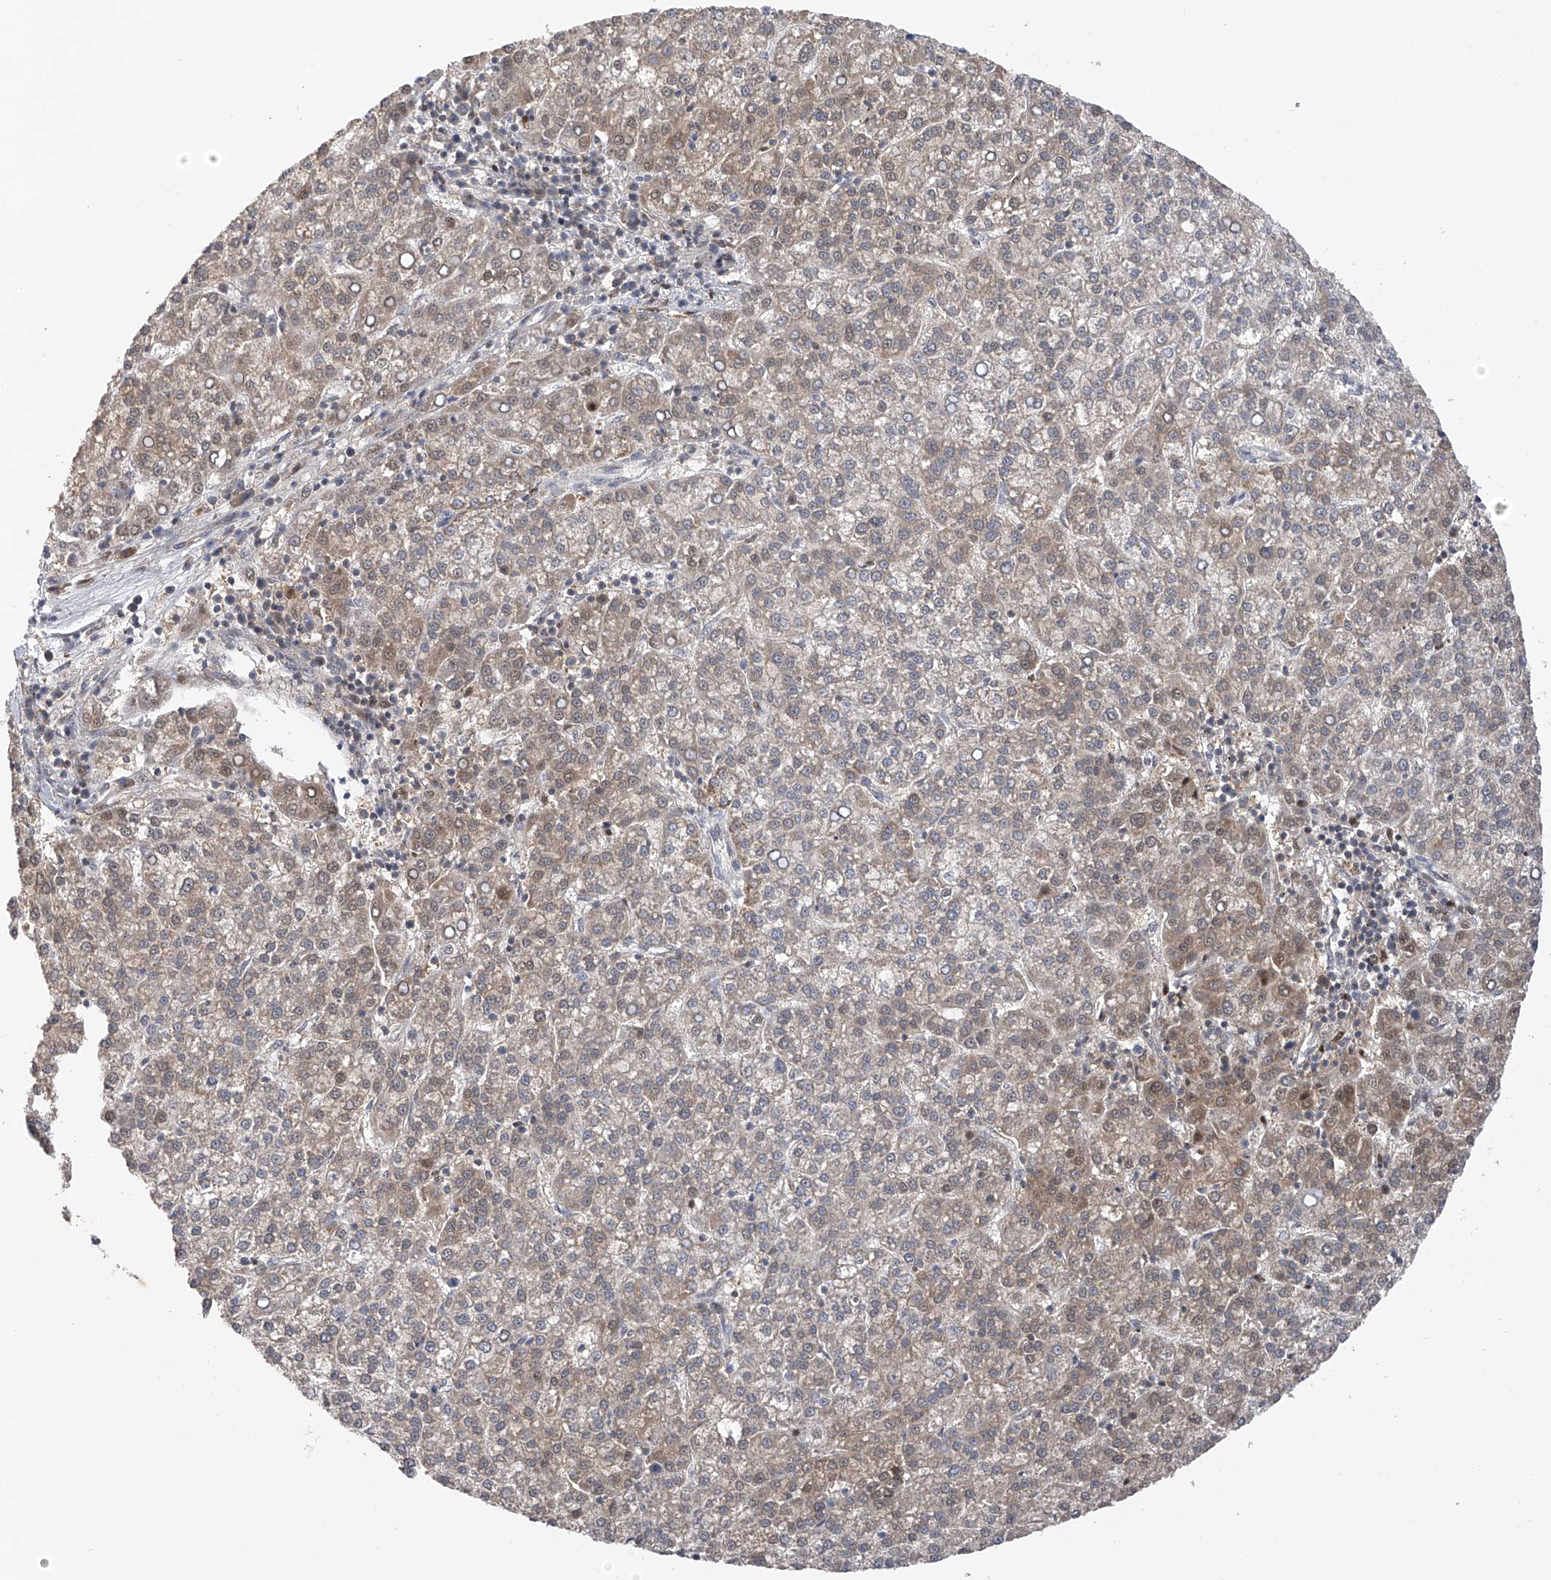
{"staining": {"intensity": "weak", "quantity": "25%-75%", "location": "cytoplasmic/membranous"}, "tissue": "liver cancer", "cell_type": "Tumor cells", "image_type": "cancer", "snomed": [{"axis": "morphology", "description": "Carcinoma, Hepatocellular, NOS"}, {"axis": "topography", "description": "Liver"}], "caption": "Weak cytoplasmic/membranous protein staining is identified in about 25%-75% of tumor cells in liver cancer (hepatocellular carcinoma).", "gene": "SLCO4A1", "patient": {"sex": "female", "age": 58}}